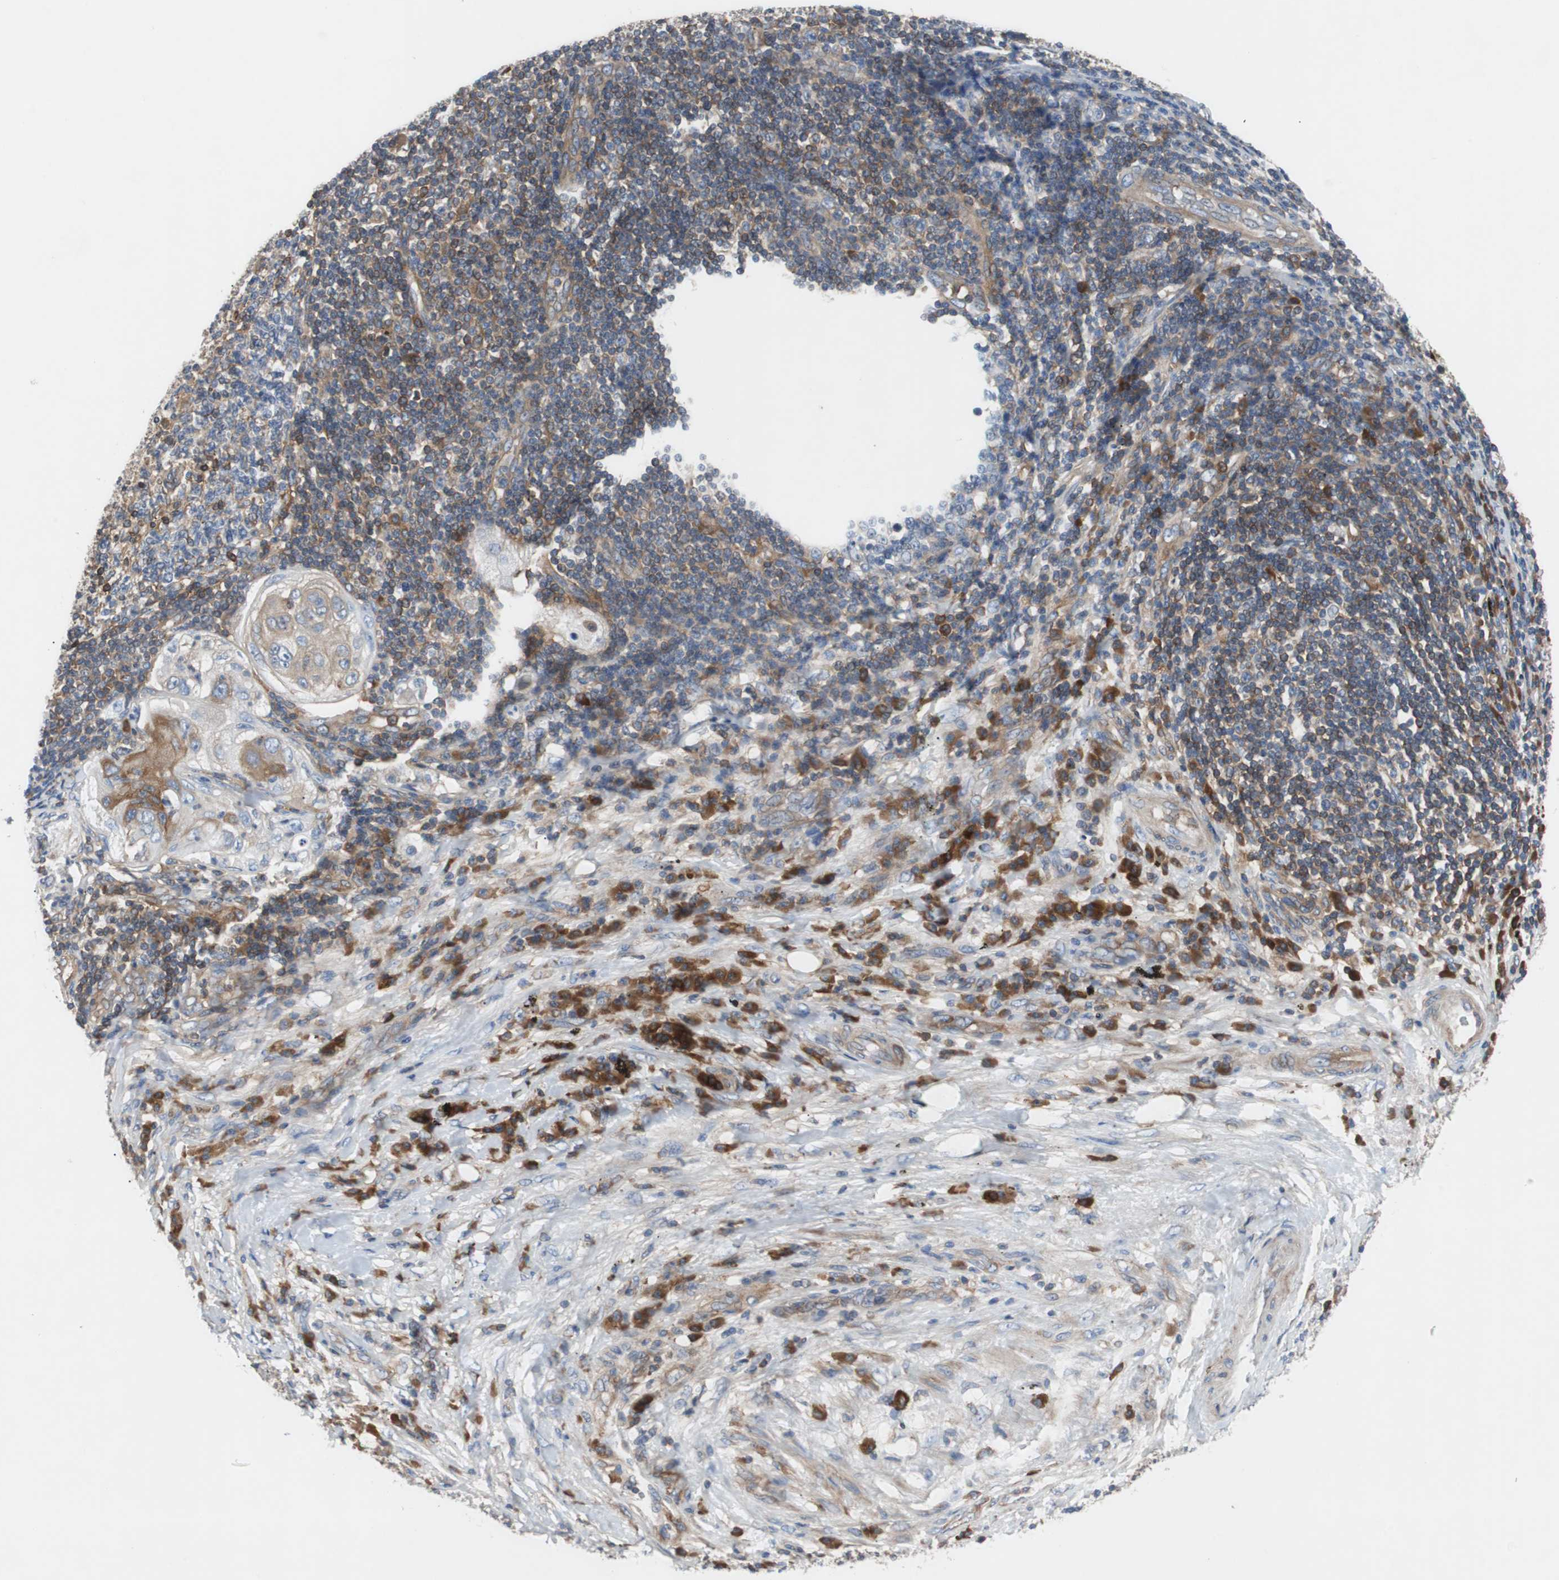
{"staining": {"intensity": "moderate", "quantity": "25%-75%", "location": "cytoplasmic/membranous"}, "tissue": "lung cancer", "cell_type": "Tumor cells", "image_type": "cancer", "snomed": [{"axis": "morphology", "description": "Inflammation, NOS"}, {"axis": "morphology", "description": "Squamous cell carcinoma, NOS"}, {"axis": "topography", "description": "Lymph node"}, {"axis": "topography", "description": "Soft tissue"}, {"axis": "topography", "description": "Lung"}], "caption": "Brown immunohistochemical staining in lung cancer shows moderate cytoplasmic/membranous positivity in approximately 25%-75% of tumor cells.", "gene": "GYS1", "patient": {"sex": "male", "age": 66}}